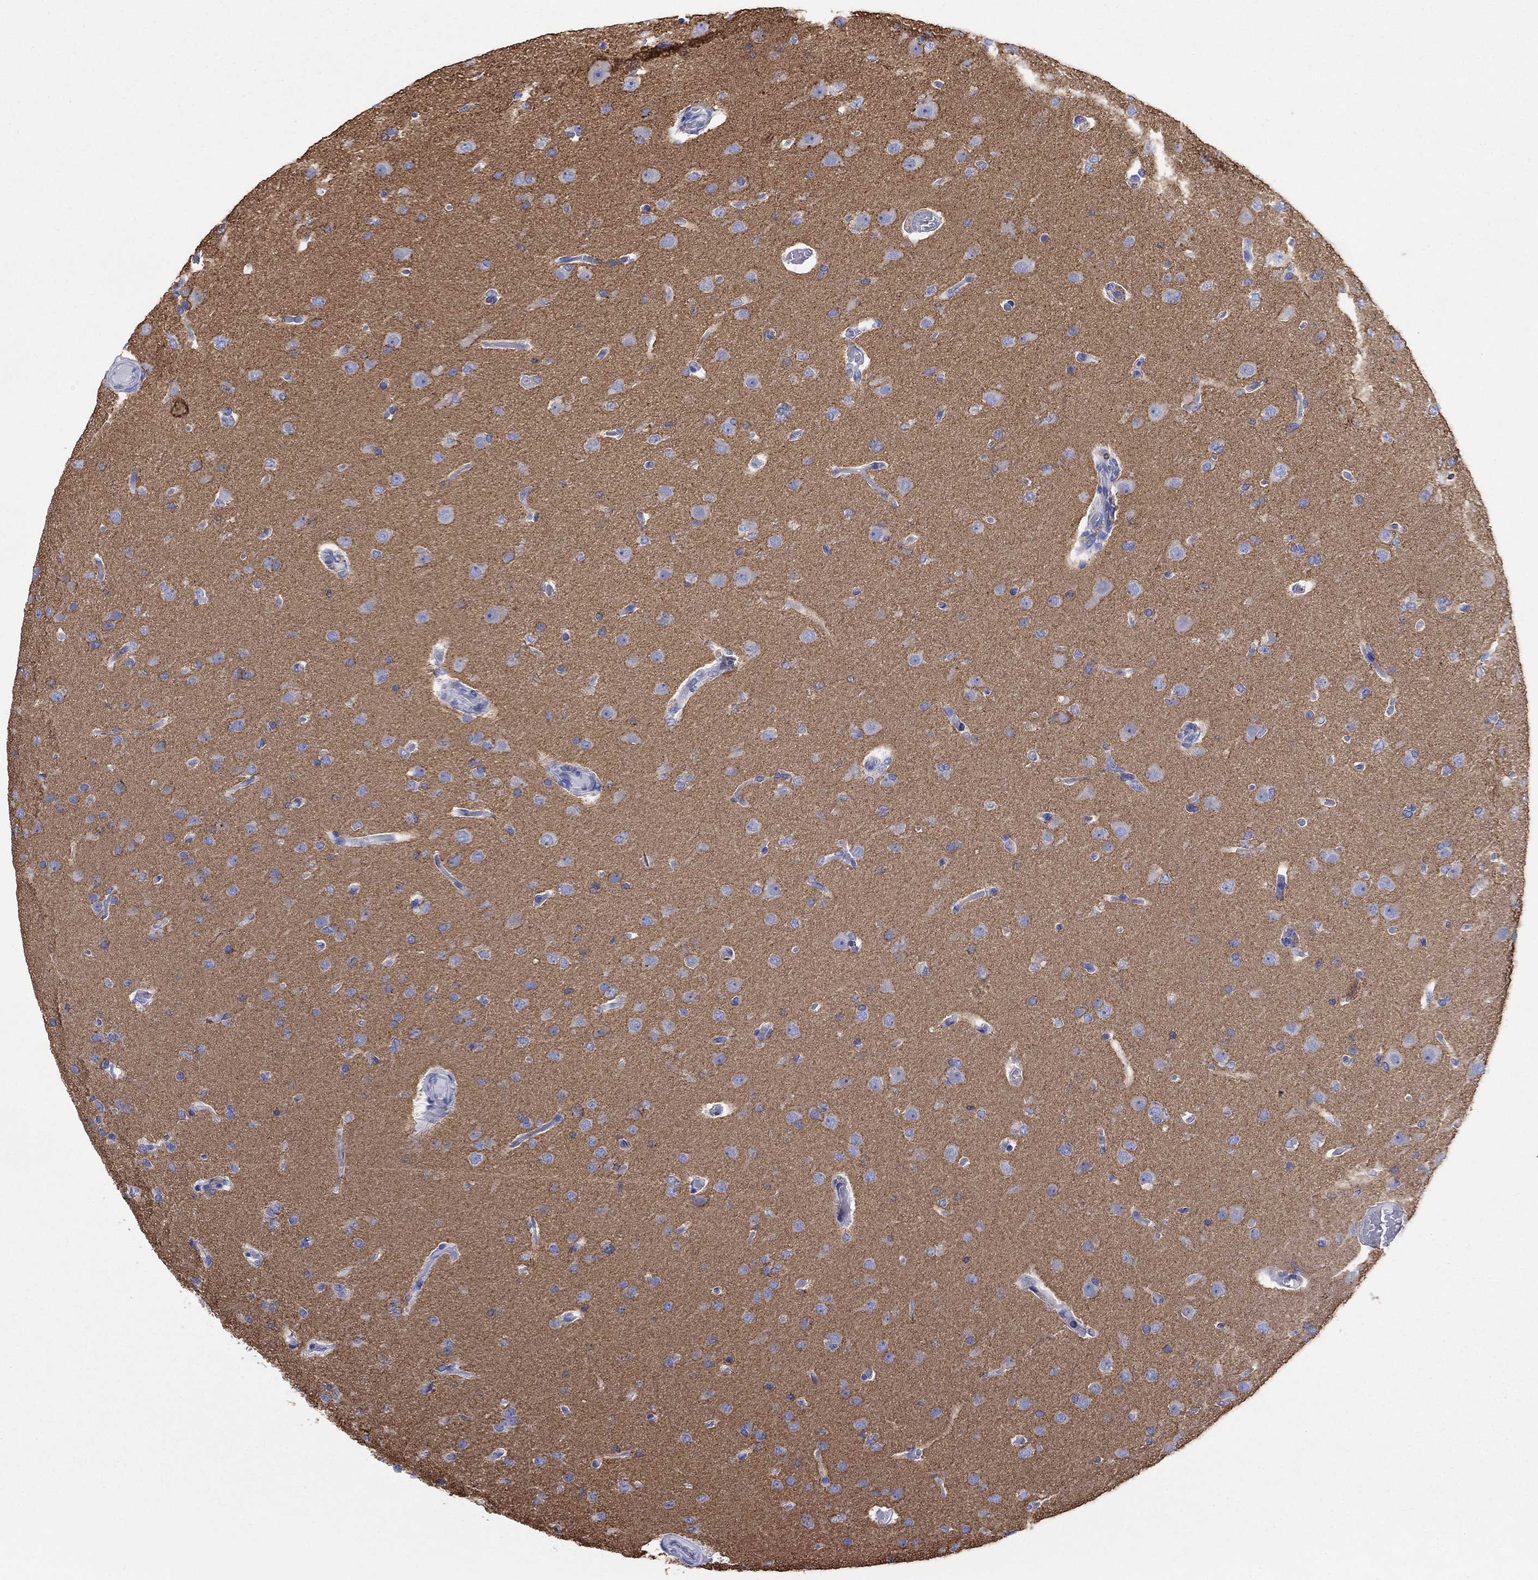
{"staining": {"intensity": "negative", "quantity": "none", "location": "none"}, "tissue": "glioma", "cell_type": "Tumor cells", "image_type": "cancer", "snomed": [{"axis": "morphology", "description": "Glioma, malignant, Low grade"}, {"axis": "topography", "description": "Brain"}], "caption": "High power microscopy image of an IHC micrograph of glioma, revealing no significant staining in tumor cells.", "gene": "ATP1B1", "patient": {"sex": "male", "age": 41}}